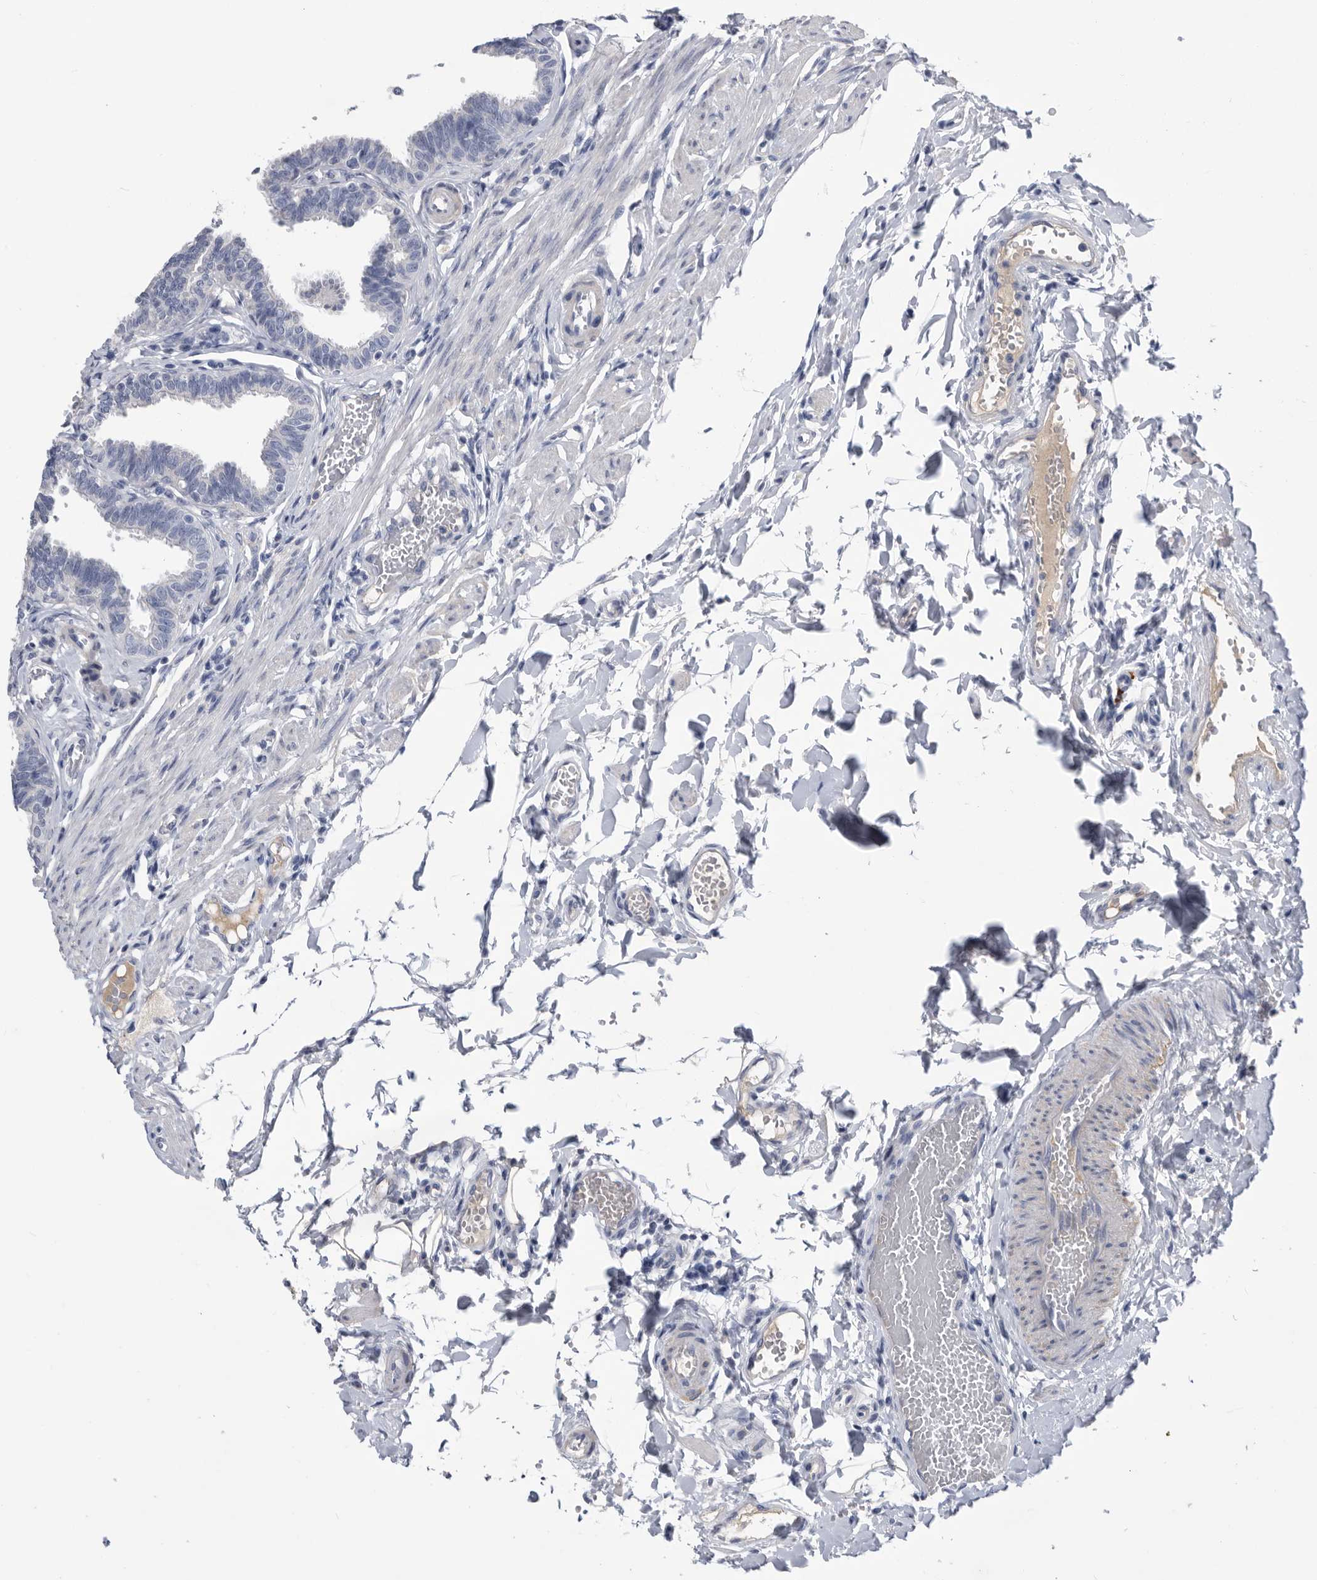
{"staining": {"intensity": "negative", "quantity": "none", "location": "none"}, "tissue": "fallopian tube", "cell_type": "Glandular cells", "image_type": "normal", "snomed": [{"axis": "morphology", "description": "Normal tissue, NOS"}, {"axis": "topography", "description": "Fallopian tube"}, {"axis": "topography", "description": "Ovary"}], "caption": "IHC micrograph of normal fallopian tube stained for a protein (brown), which shows no positivity in glandular cells.", "gene": "BTBD6", "patient": {"sex": "female", "age": 23}}